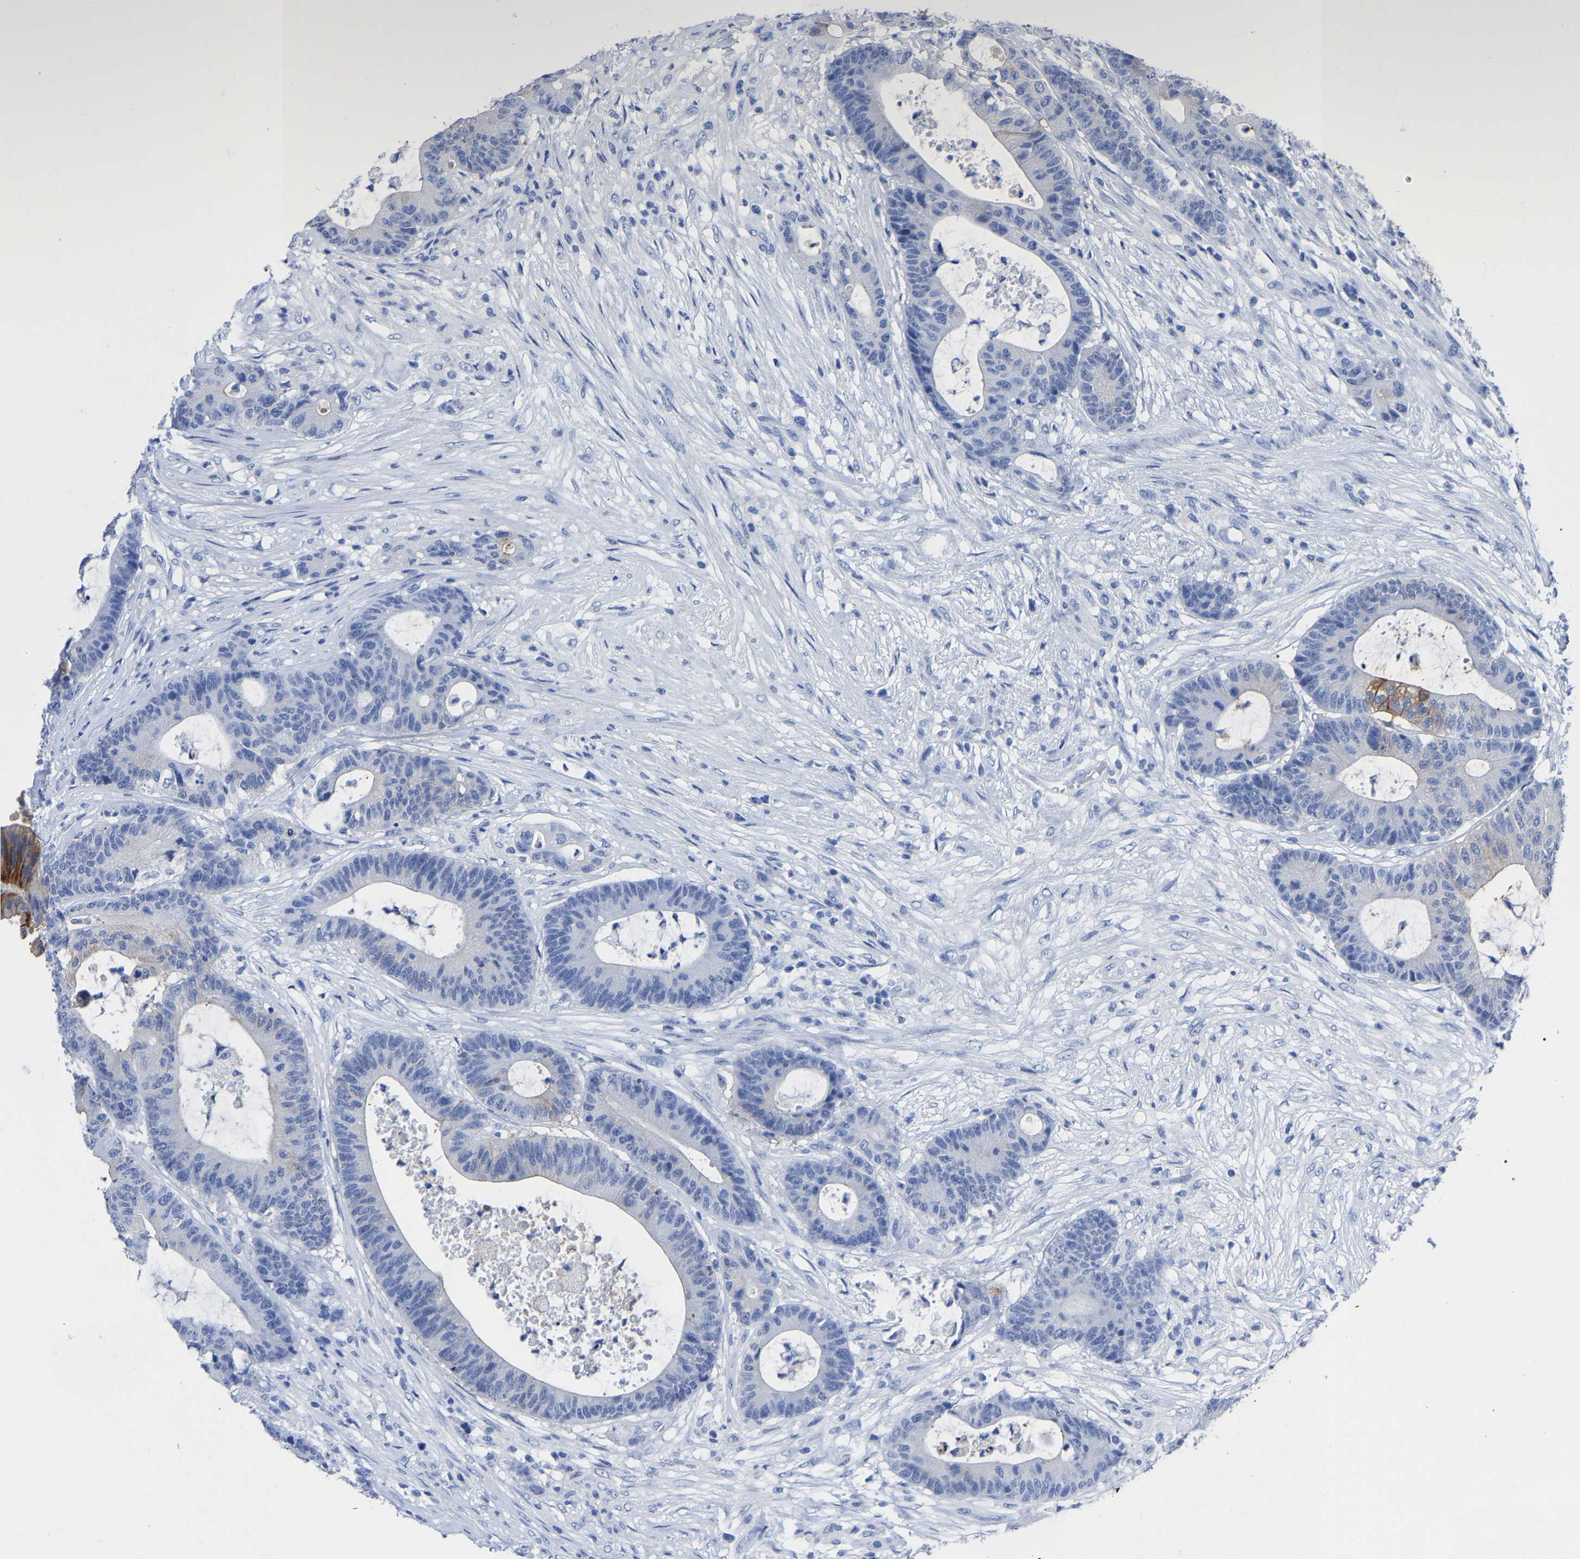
{"staining": {"intensity": "negative", "quantity": "none", "location": "none"}, "tissue": "colorectal cancer", "cell_type": "Tumor cells", "image_type": "cancer", "snomed": [{"axis": "morphology", "description": "Adenocarcinoma, NOS"}, {"axis": "topography", "description": "Colon"}], "caption": "Colorectal cancer (adenocarcinoma) was stained to show a protein in brown. There is no significant expression in tumor cells.", "gene": "ANXA13", "patient": {"sex": "female", "age": 84}}